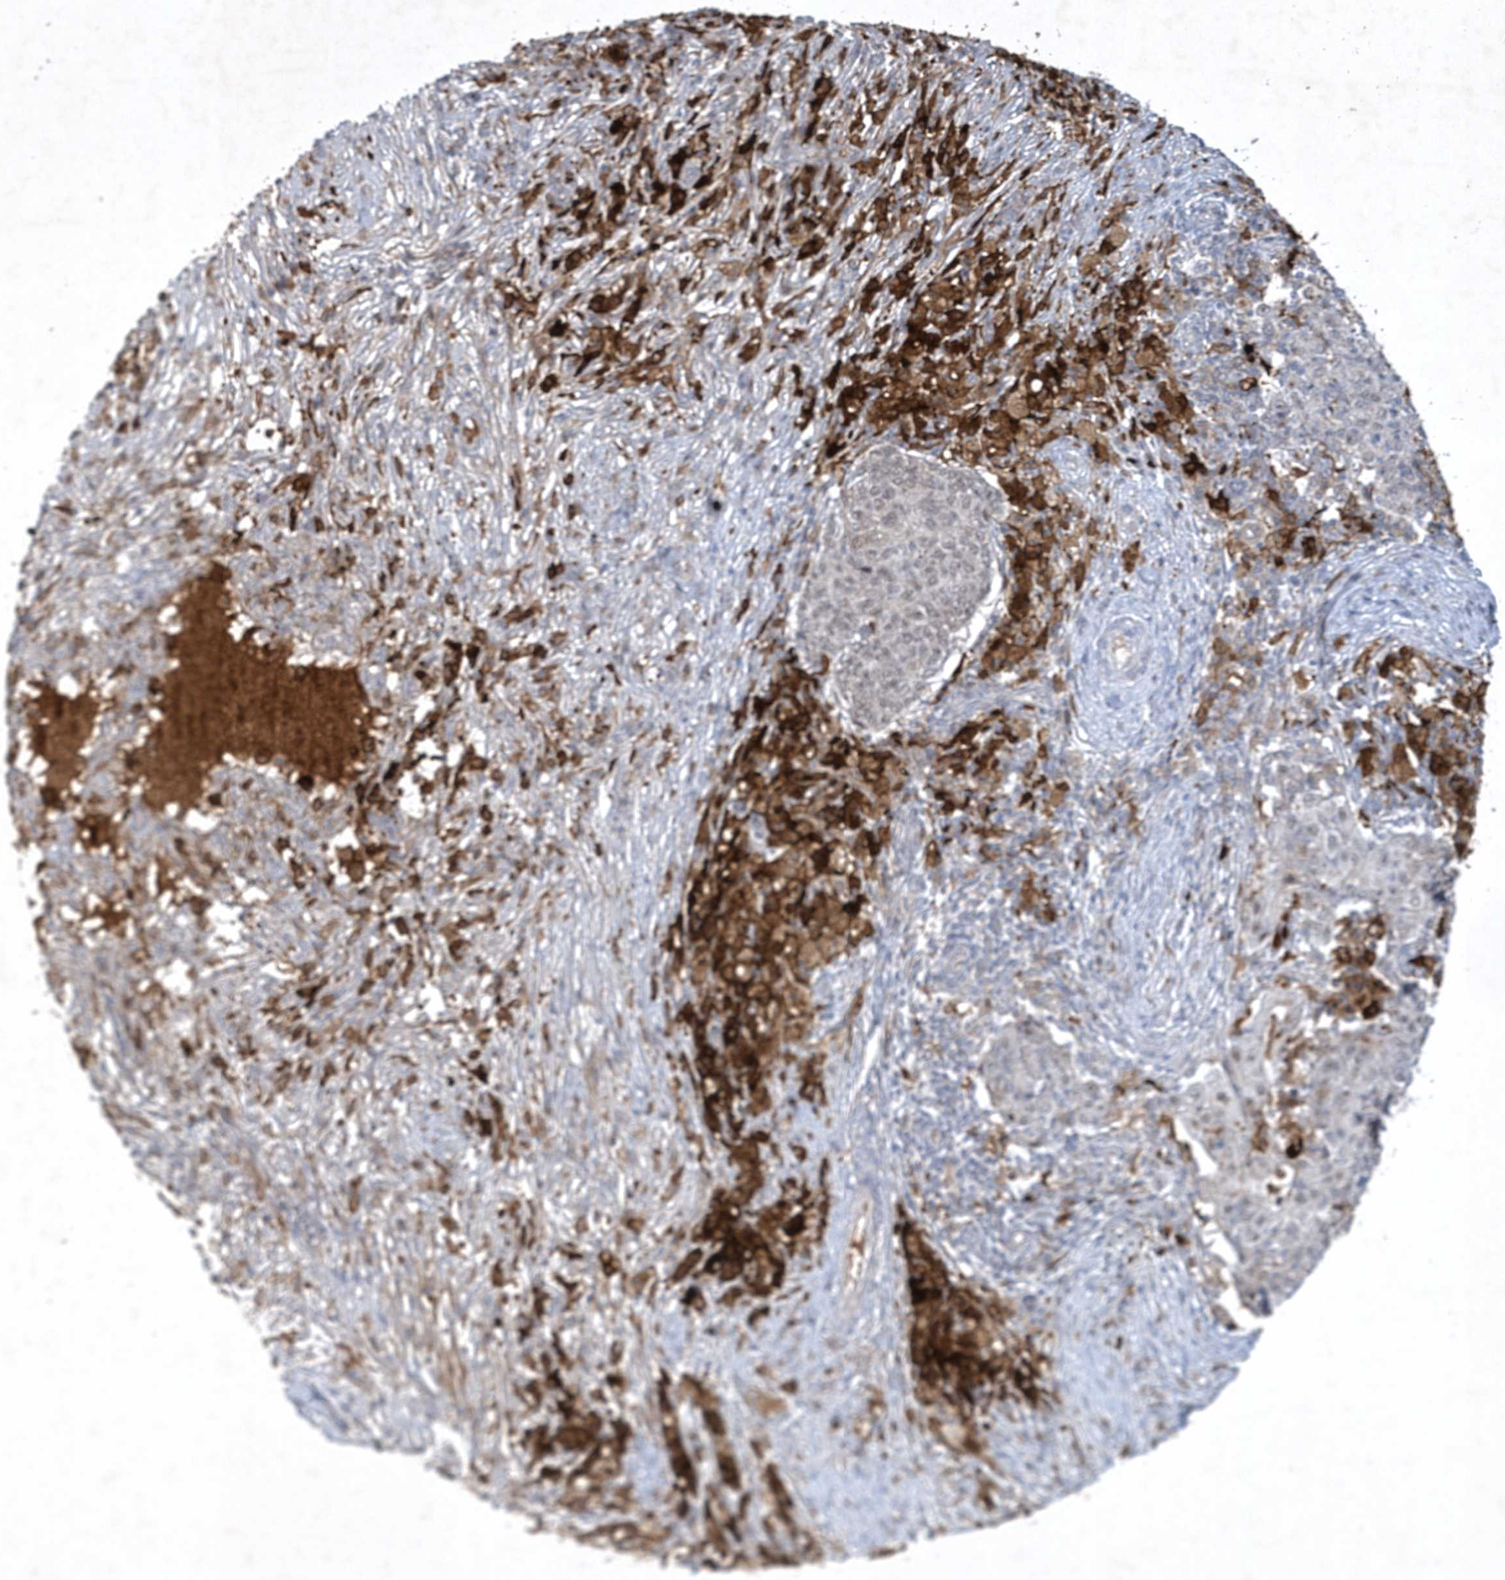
{"staining": {"intensity": "weak", "quantity": "25%-75%", "location": "nuclear"}, "tissue": "ovarian cancer", "cell_type": "Tumor cells", "image_type": "cancer", "snomed": [{"axis": "morphology", "description": "Carcinoma, endometroid"}, {"axis": "topography", "description": "Ovary"}], "caption": "Protein positivity by IHC demonstrates weak nuclear staining in approximately 25%-75% of tumor cells in ovarian cancer. (Stains: DAB in brown, nuclei in blue, Microscopy: brightfield microscopy at high magnification).", "gene": "THG1L", "patient": {"sex": "female", "age": 42}}